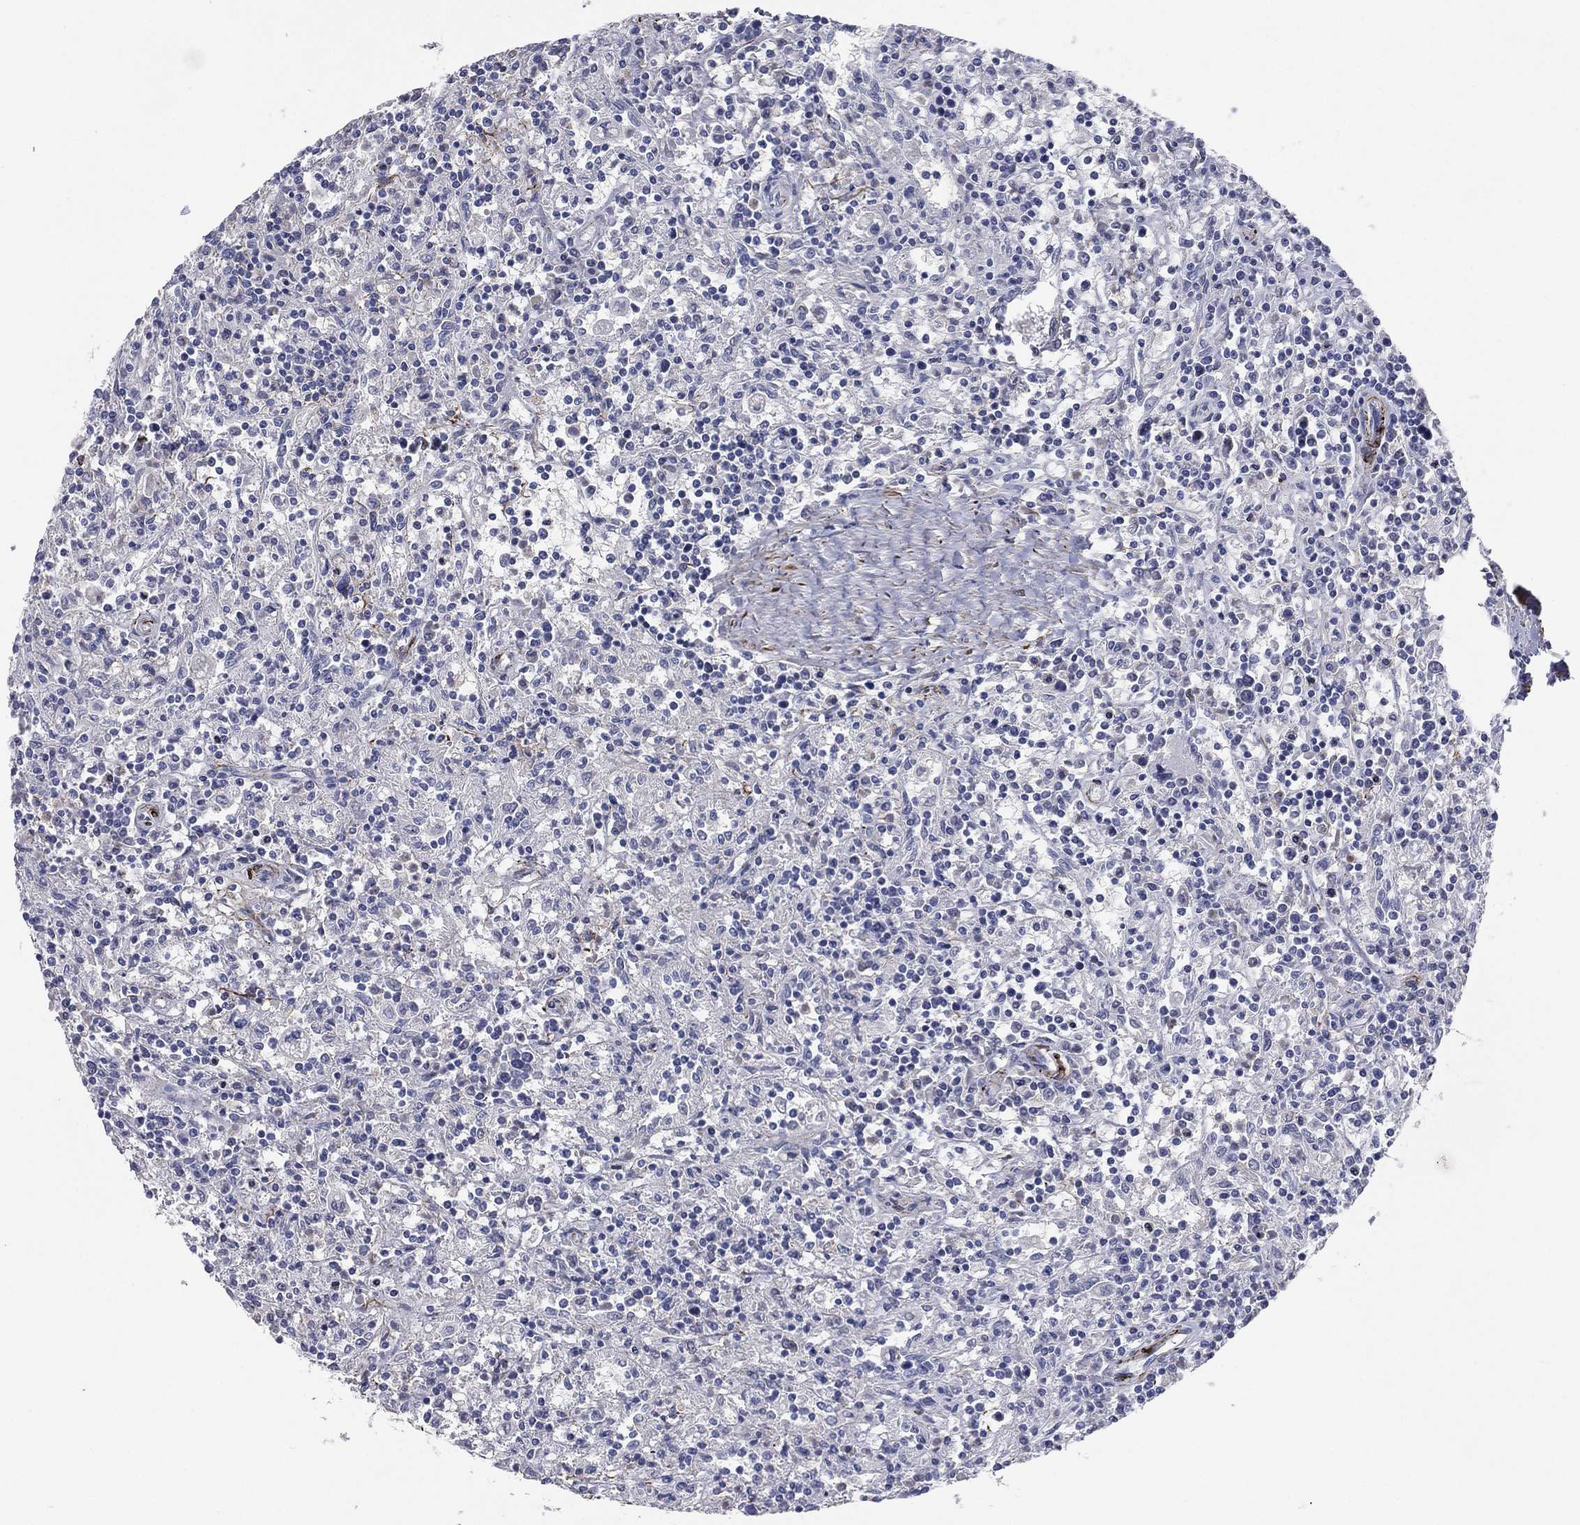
{"staining": {"intensity": "negative", "quantity": "none", "location": "none"}, "tissue": "lymphoma", "cell_type": "Tumor cells", "image_type": "cancer", "snomed": [{"axis": "morphology", "description": "Malignant lymphoma, non-Hodgkin's type, Low grade"}, {"axis": "topography", "description": "Spleen"}], "caption": "Photomicrograph shows no significant protein expression in tumor cells of lymphoma.", "gene": "KRT7", "patient": {"sex": "male", "age": 62}}